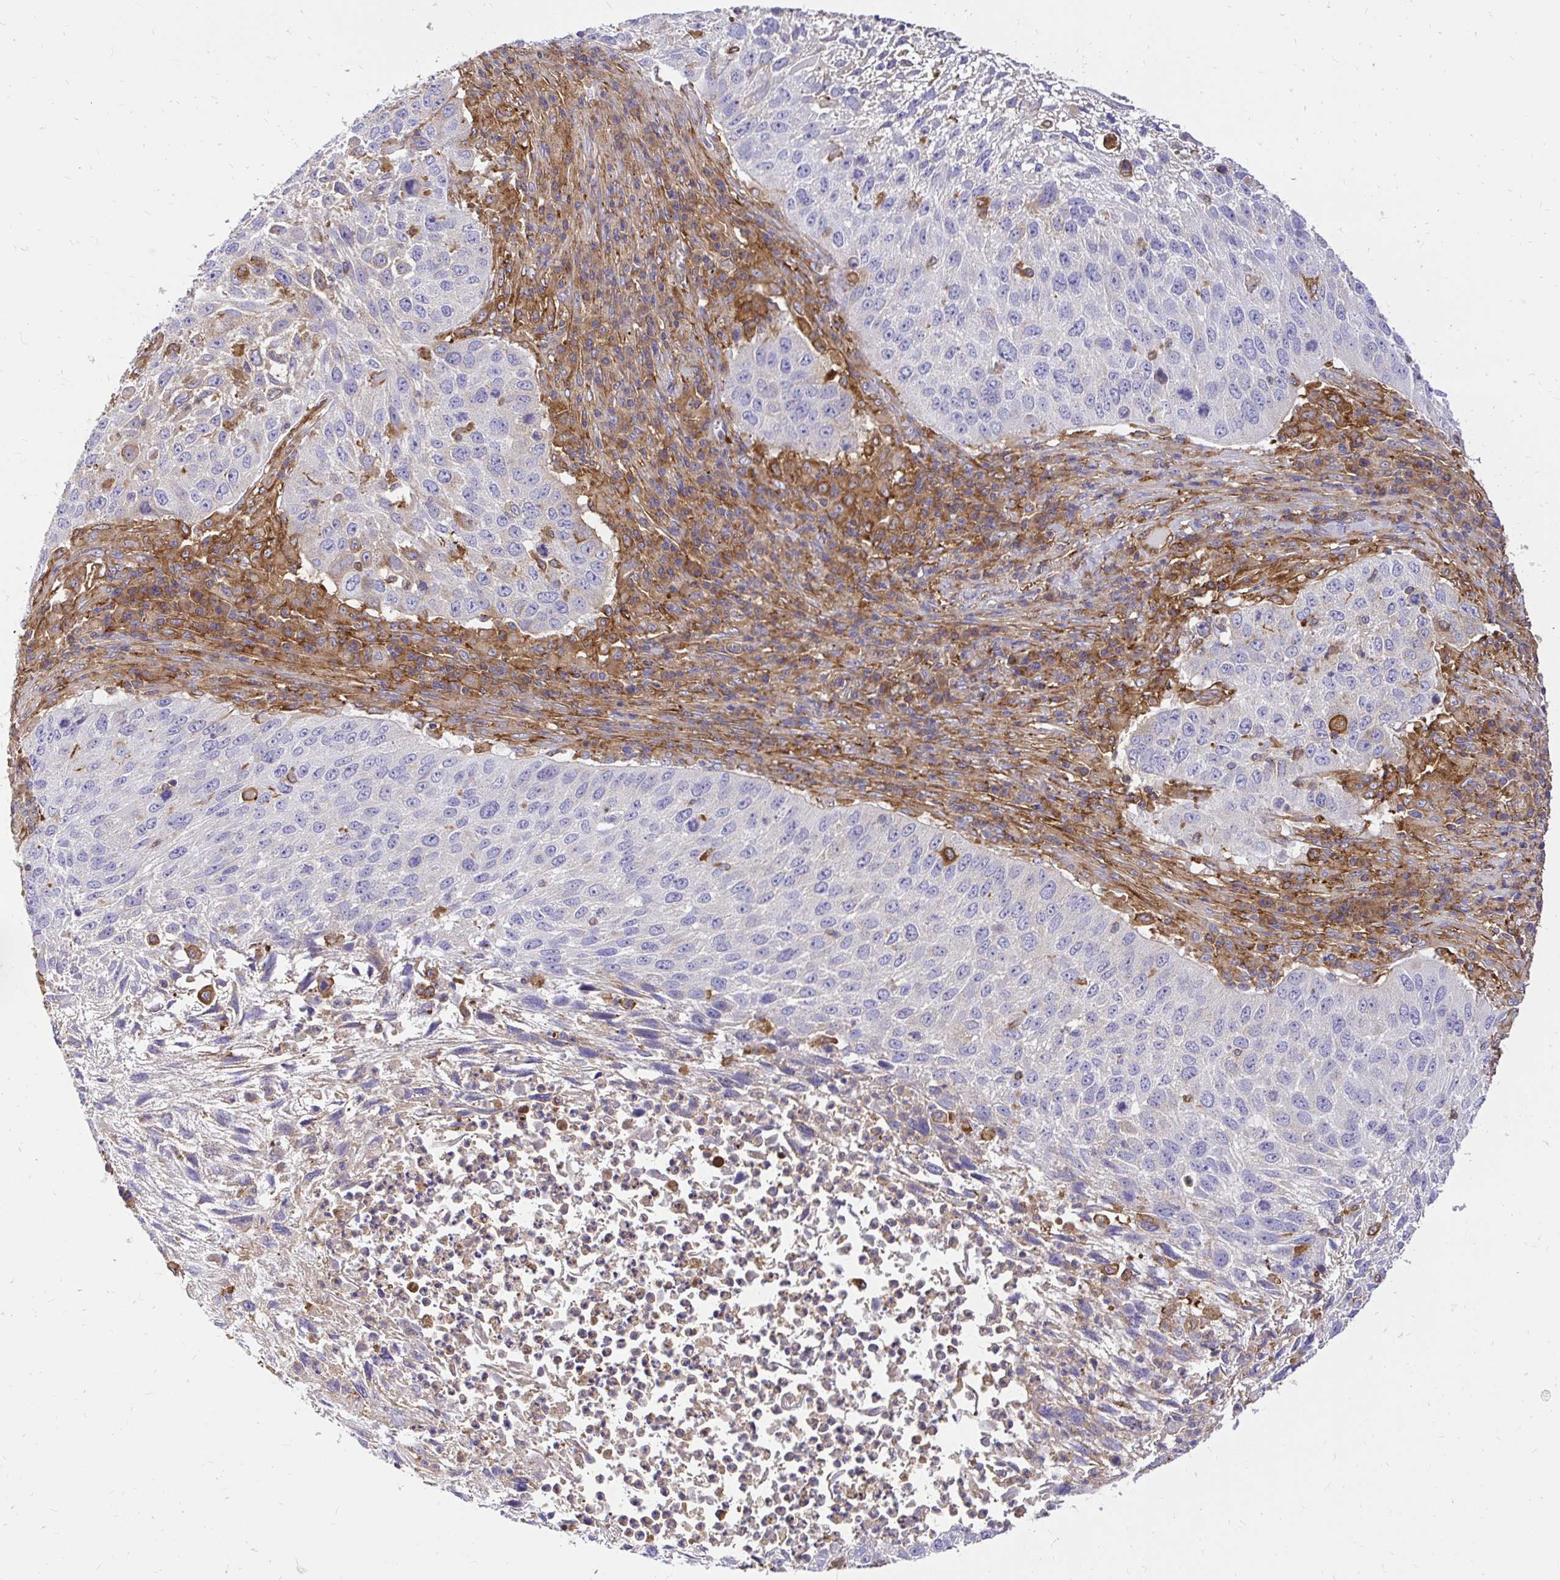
{"staining": {"intensity": "negative", "quantity": "none", "location": "none"}, "tissue": "lung cancer", "cell_type": "Tumor cells", "image_type": "cancer", "snomed": [{"axis": "morphology", "description": "Normal morphology"}, {"axis": "morphology", "description": "Squamous cell carcinoma, NOS"}, {"axis": "topography", "description": "Lymph node"}, {"axis": "topography", "description": "Lung"}], "caption": "Micrograph shows no significant protein expression in tumor cells of squamous cell carcinoma (lung).", "gene": "ABCB10", "patient": {"sex": "male", "age": 67}}